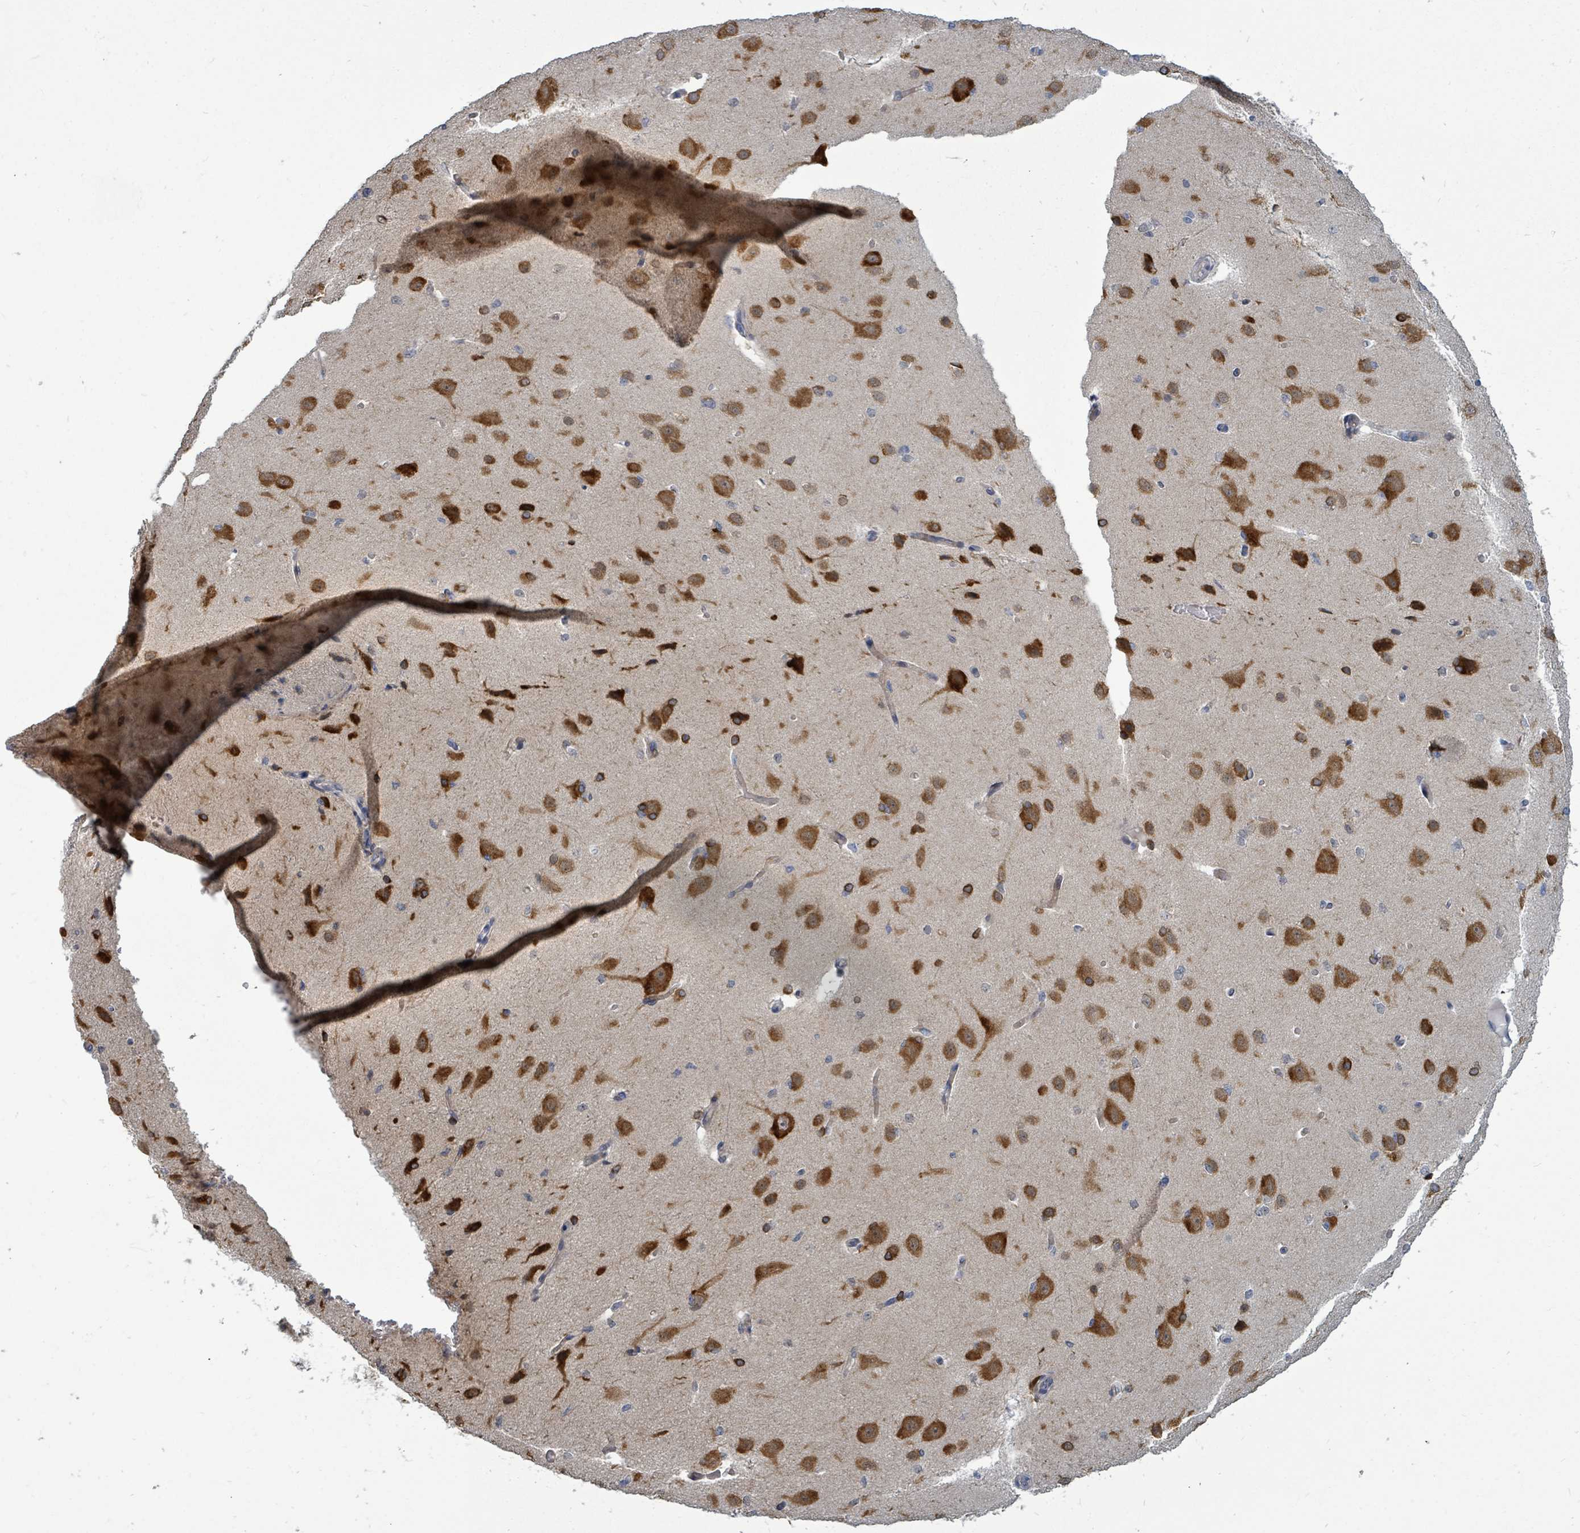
{"staining": {"intensity": "negative", "quantity": "none", "location": "none"}, "tissue": "cerebral cortex", "cell_type": "Endothelial cells", "image_type": "normal", "snomed": [{"axis": "morphology", "description": "Normal tissue, NOS"}, {"axis": "morphology", "description": "Inflammation, NOS"}, {"axis": "topography", "description": "Cerebral cortex"}], "caption": "Immunohistochemistry micrograph of unremarkable cerebral cortex stained for a protein (brown), which displays no expression in endothelial cells.", "gene": "TRDMT1", "patient": {"sex": "male", "age": 6}}